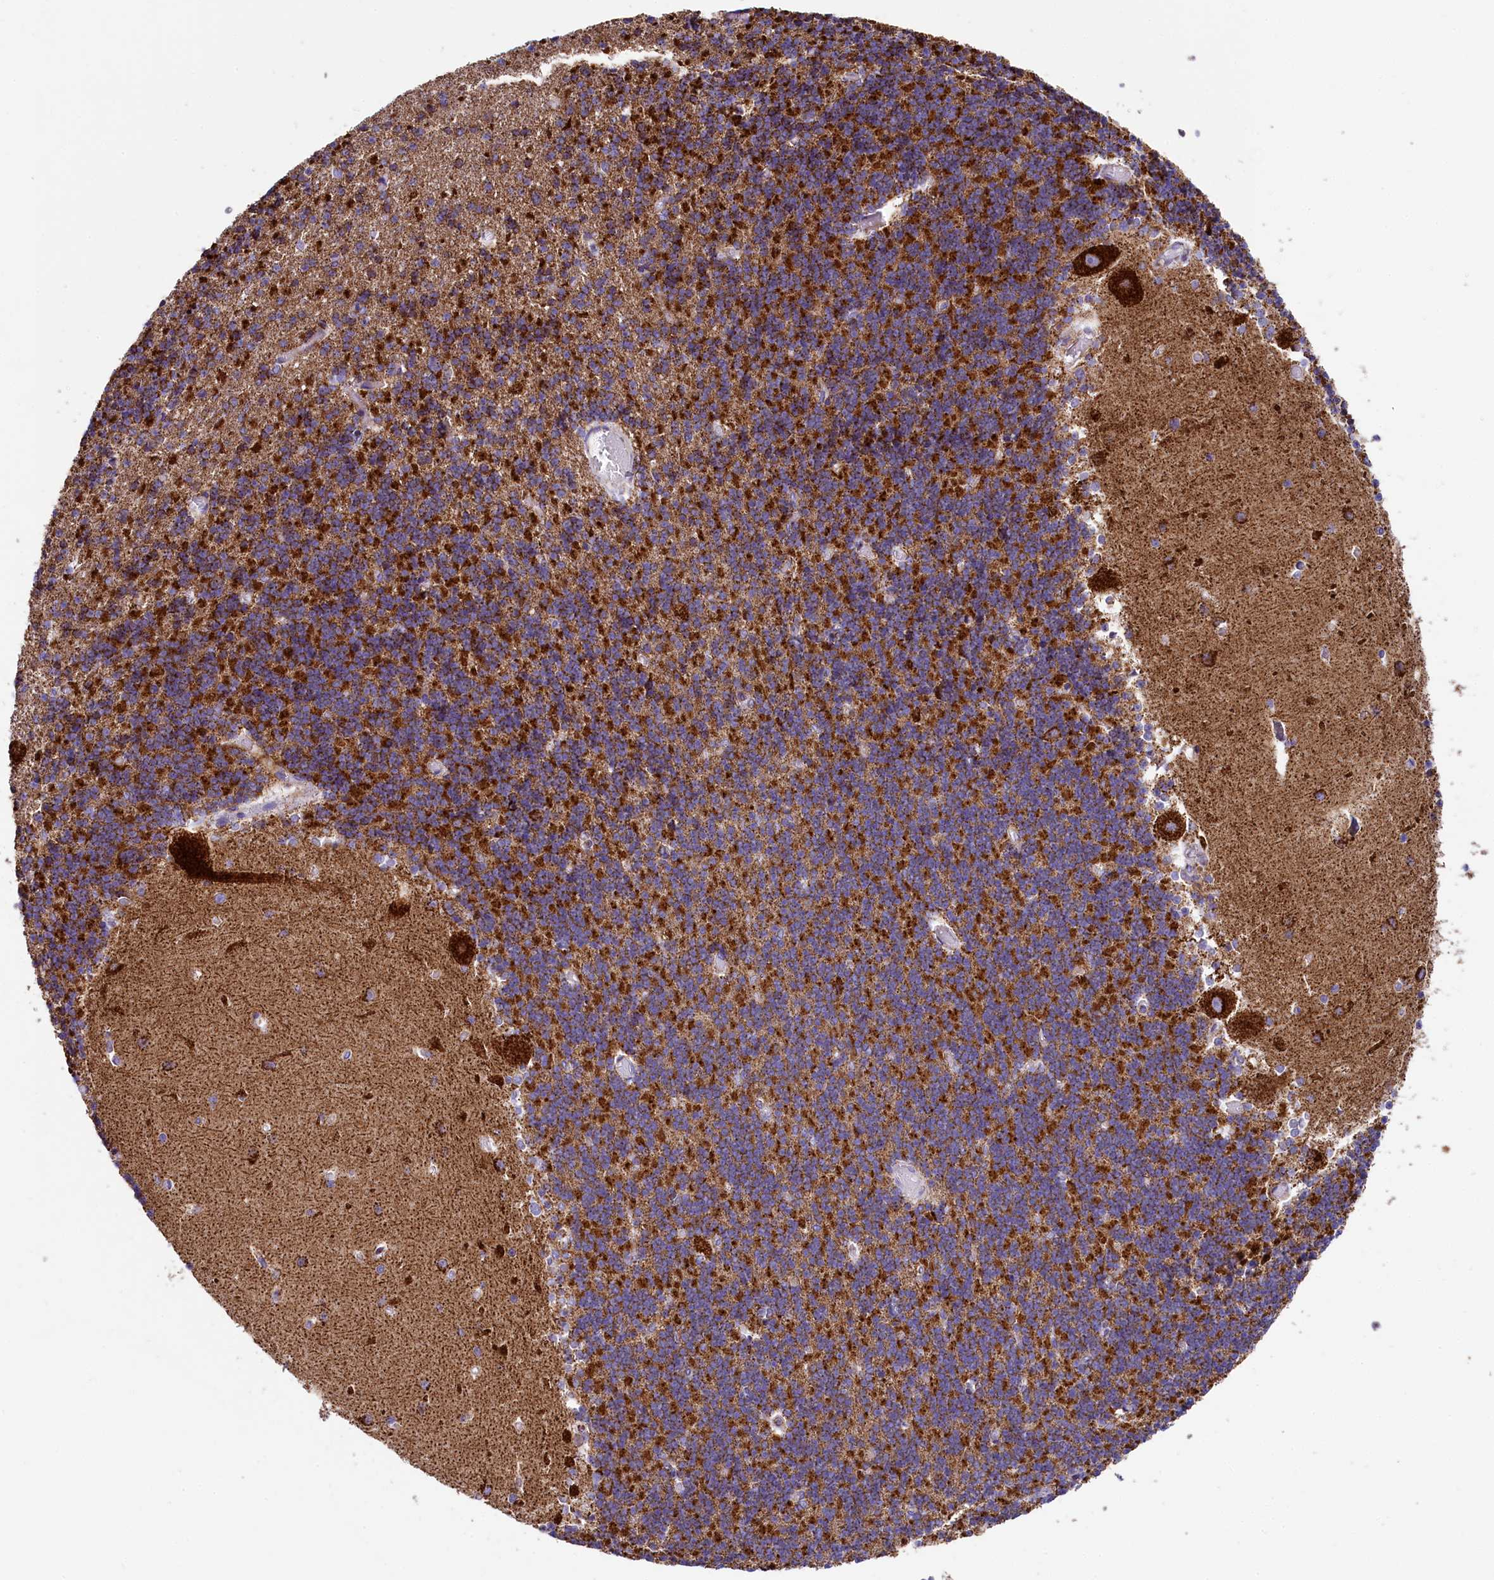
{"staining": {"intensity": "strong", "quantity": ">75%", "location": "cytoplasmic/membranous"}, "tissue": "cerebellum", "cell_type": "Cells in granular layer", "image_type": "normal", "snomed": [{"axis": "morphology", "description": "Normal tissue, NOS"}, {"axis": "topography", "description": "Cerebellum"}], "caption": "Cells in granular layer demonstrate high levels of strong cytoplasmic/membranous staining in about >75% of cells in normal cerebellum.", "gene": "IDH3A", "patient": {"sex": "male", "age": 37}}